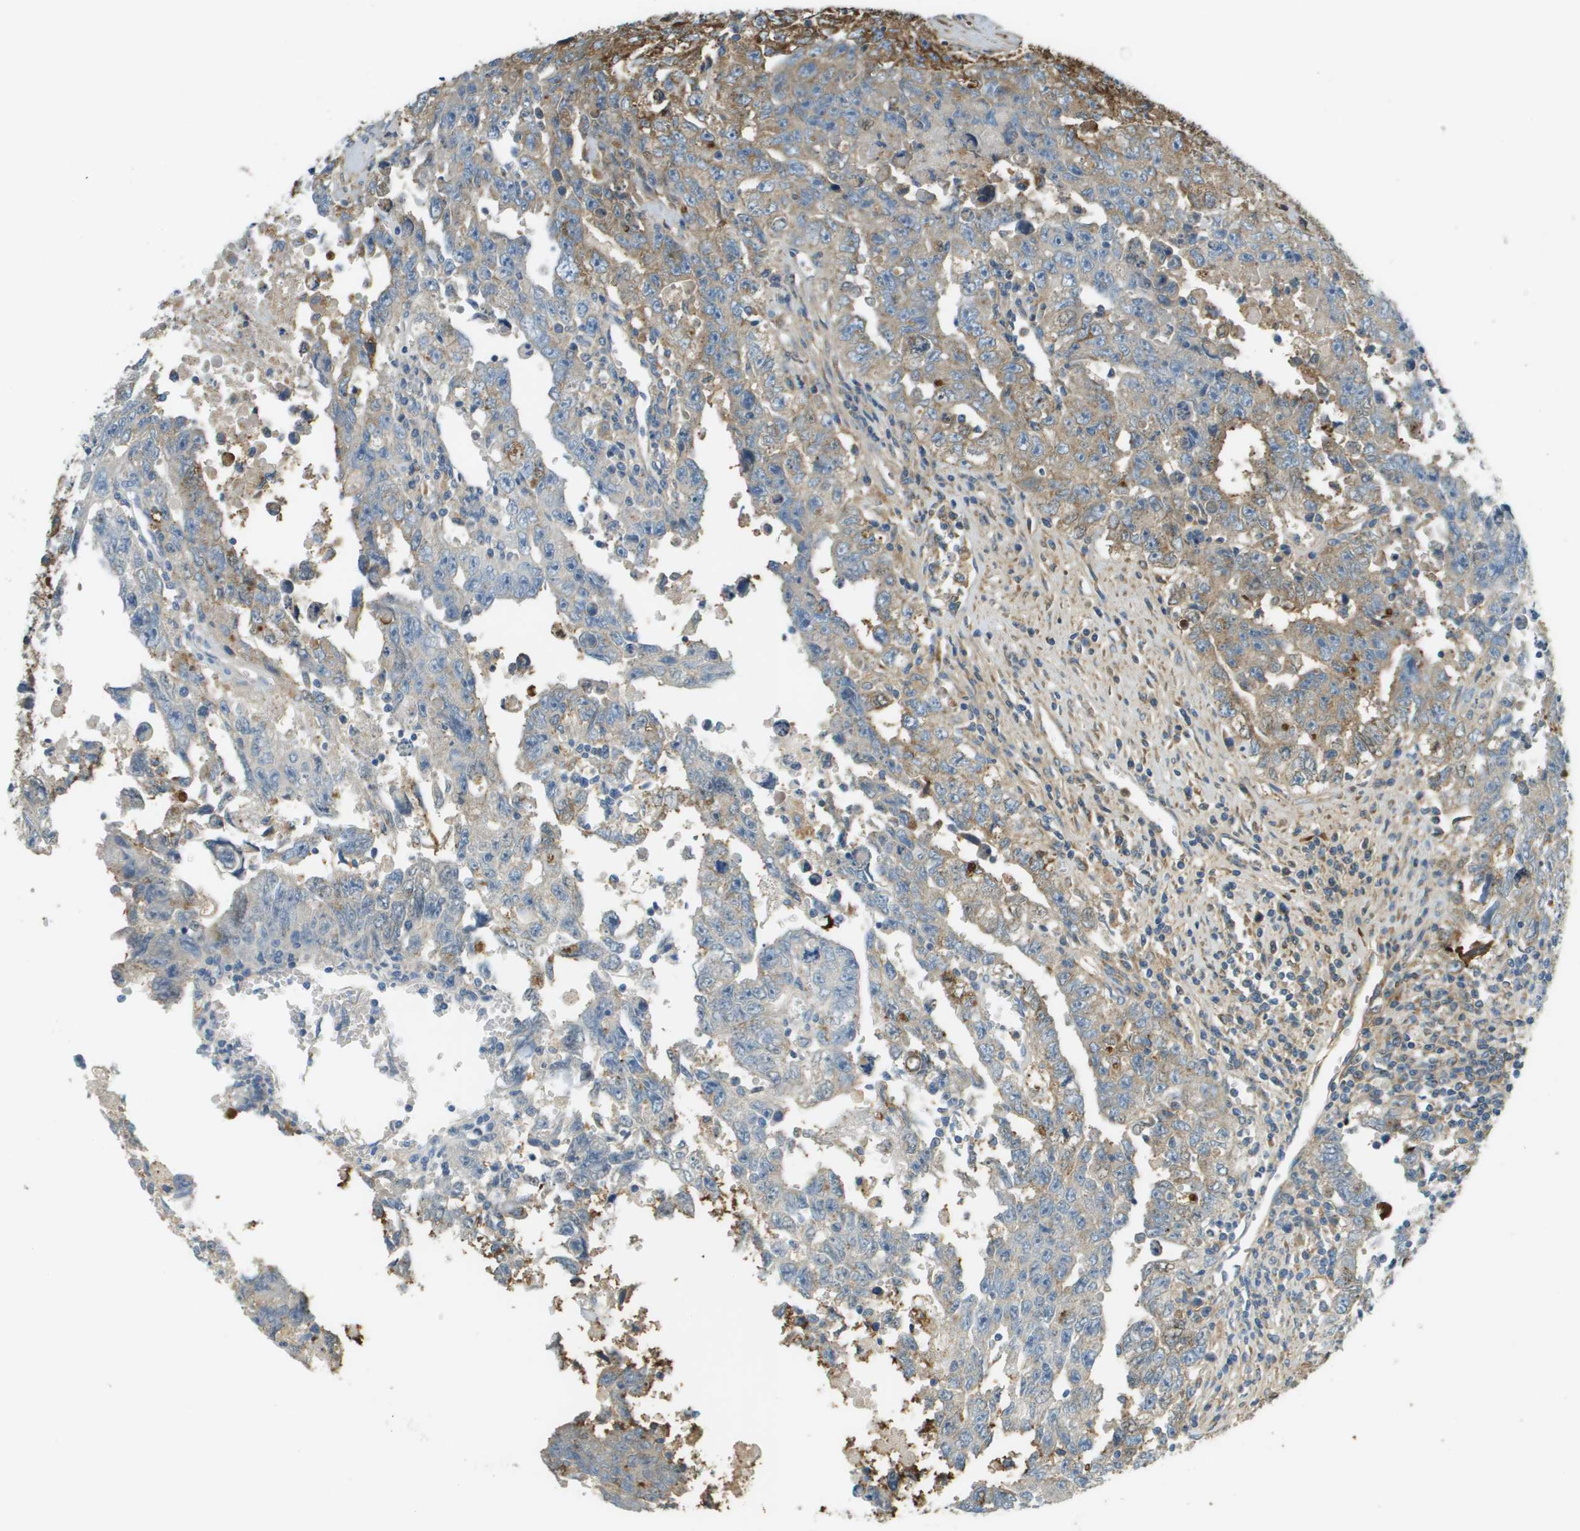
{"staining": {"intensity": "weak", "quantity": "<25%", "location": "cytoplasmic/membranous"}, "tissue": "testis cancer", "cell_type": "Tumor cells", "image_type": "cancer", "snomed": [{"axis": "morphology", "description": "Carcinoma, Embryonal, NOS"}, {"axis": "topography", "description": "Testis"}], "caption": "A histopathology image of human embryonal carcinoma (testis) is negative for staining in tumor cells. (DAB (3,3'-diaminobenzidine) immunohistochemistry (IHC) with hematoxylin counter stain).", "gene": "DCN", "patient": {"sex": "male", "age": 28}}